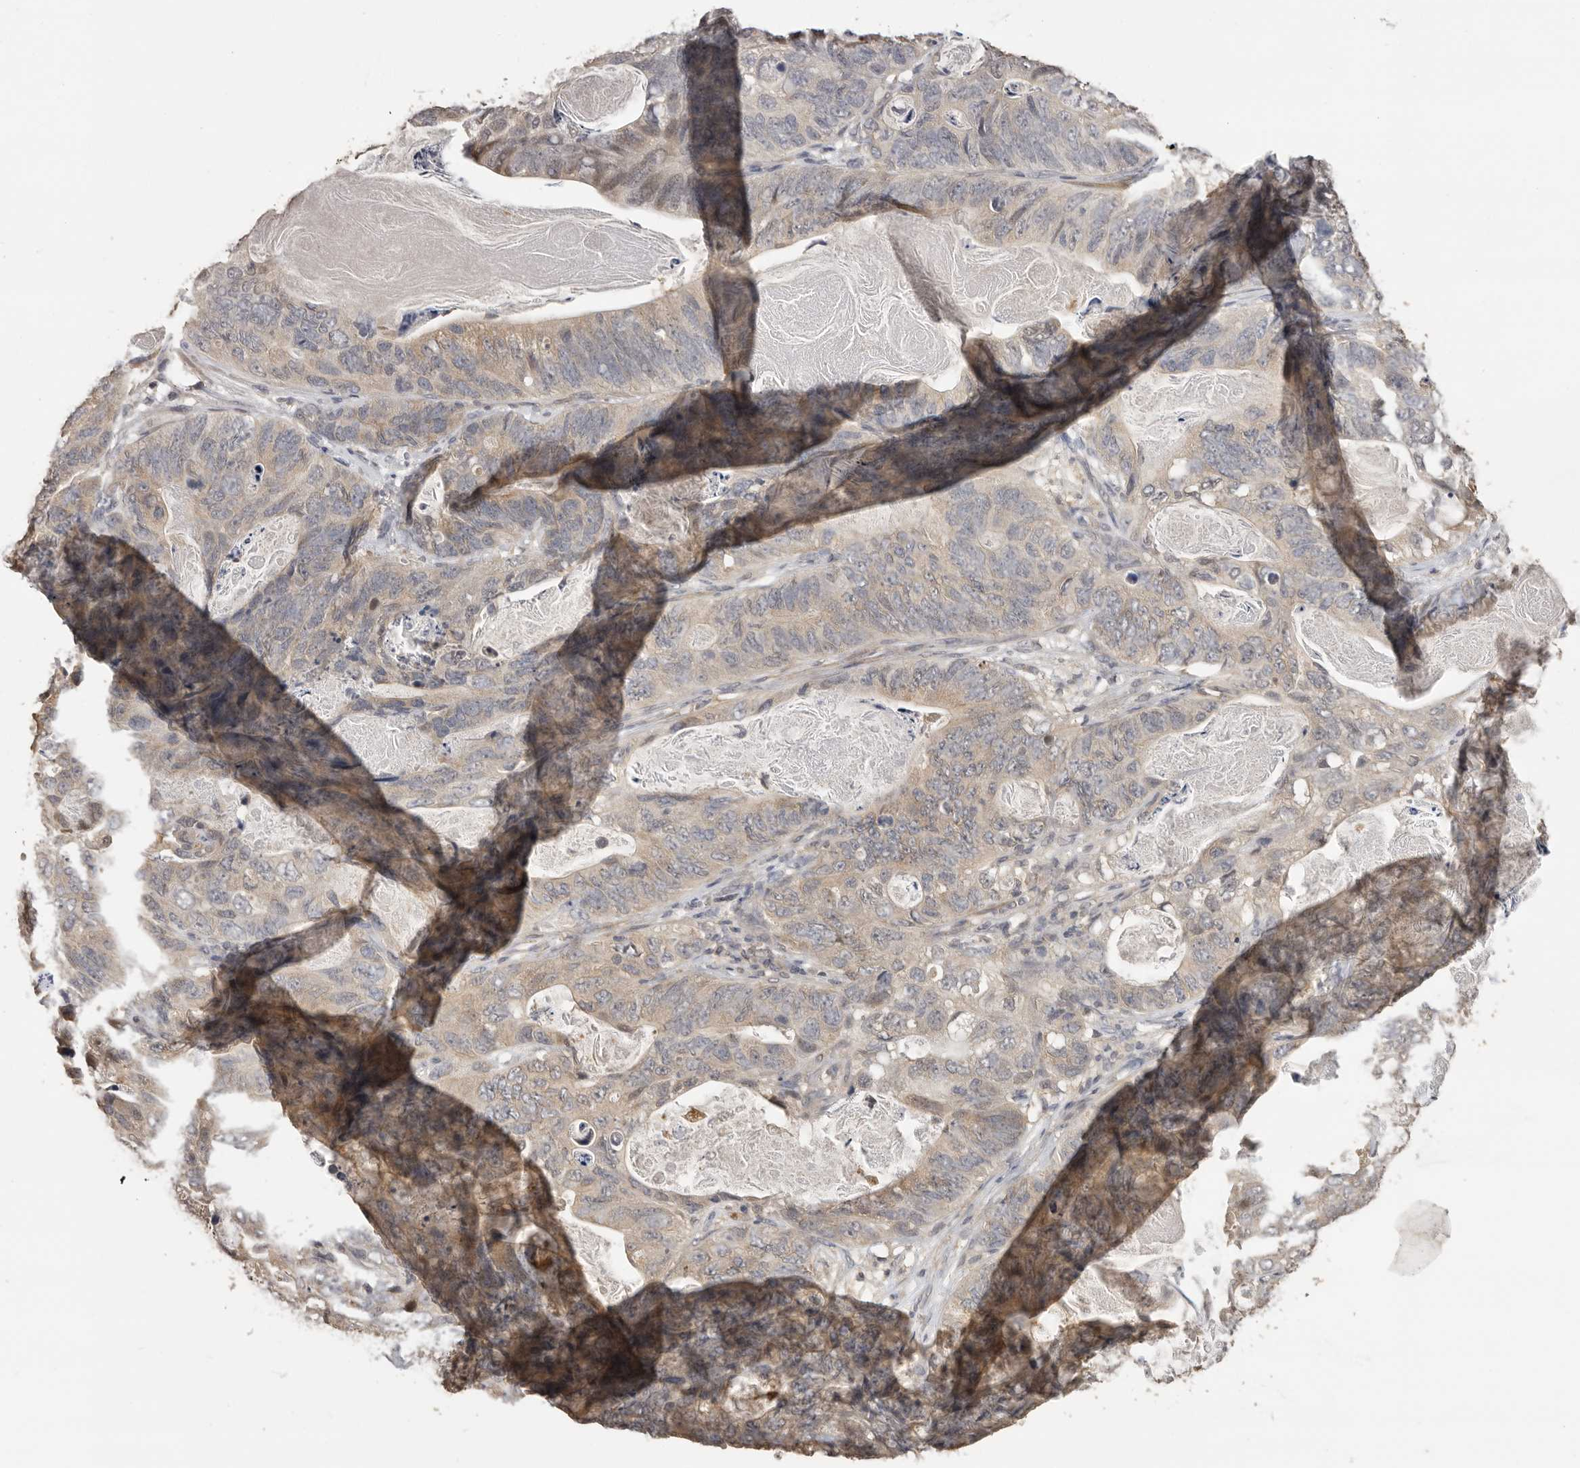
{"staining": {"intensity": "weak", "quantity": "<25%", "location": "cytoplasmic/membranous"}, "tissue": "stomach cancer", "cell_type": "Tumor cells", "image_type": "cancer", "snomed": [{"axis": "morphology", "description": "Normal tissue, NOS"}, {"axis": "morphology", "description": "Adenocarcinoma, NOS"}, {"axis": "topography", "description": "Stomach"}], "caption": "Tumor cells are negative for protein expression in human stomach cancer.", "gene": "KIF2B", "patient": {"sex": "female", "age": 89}}